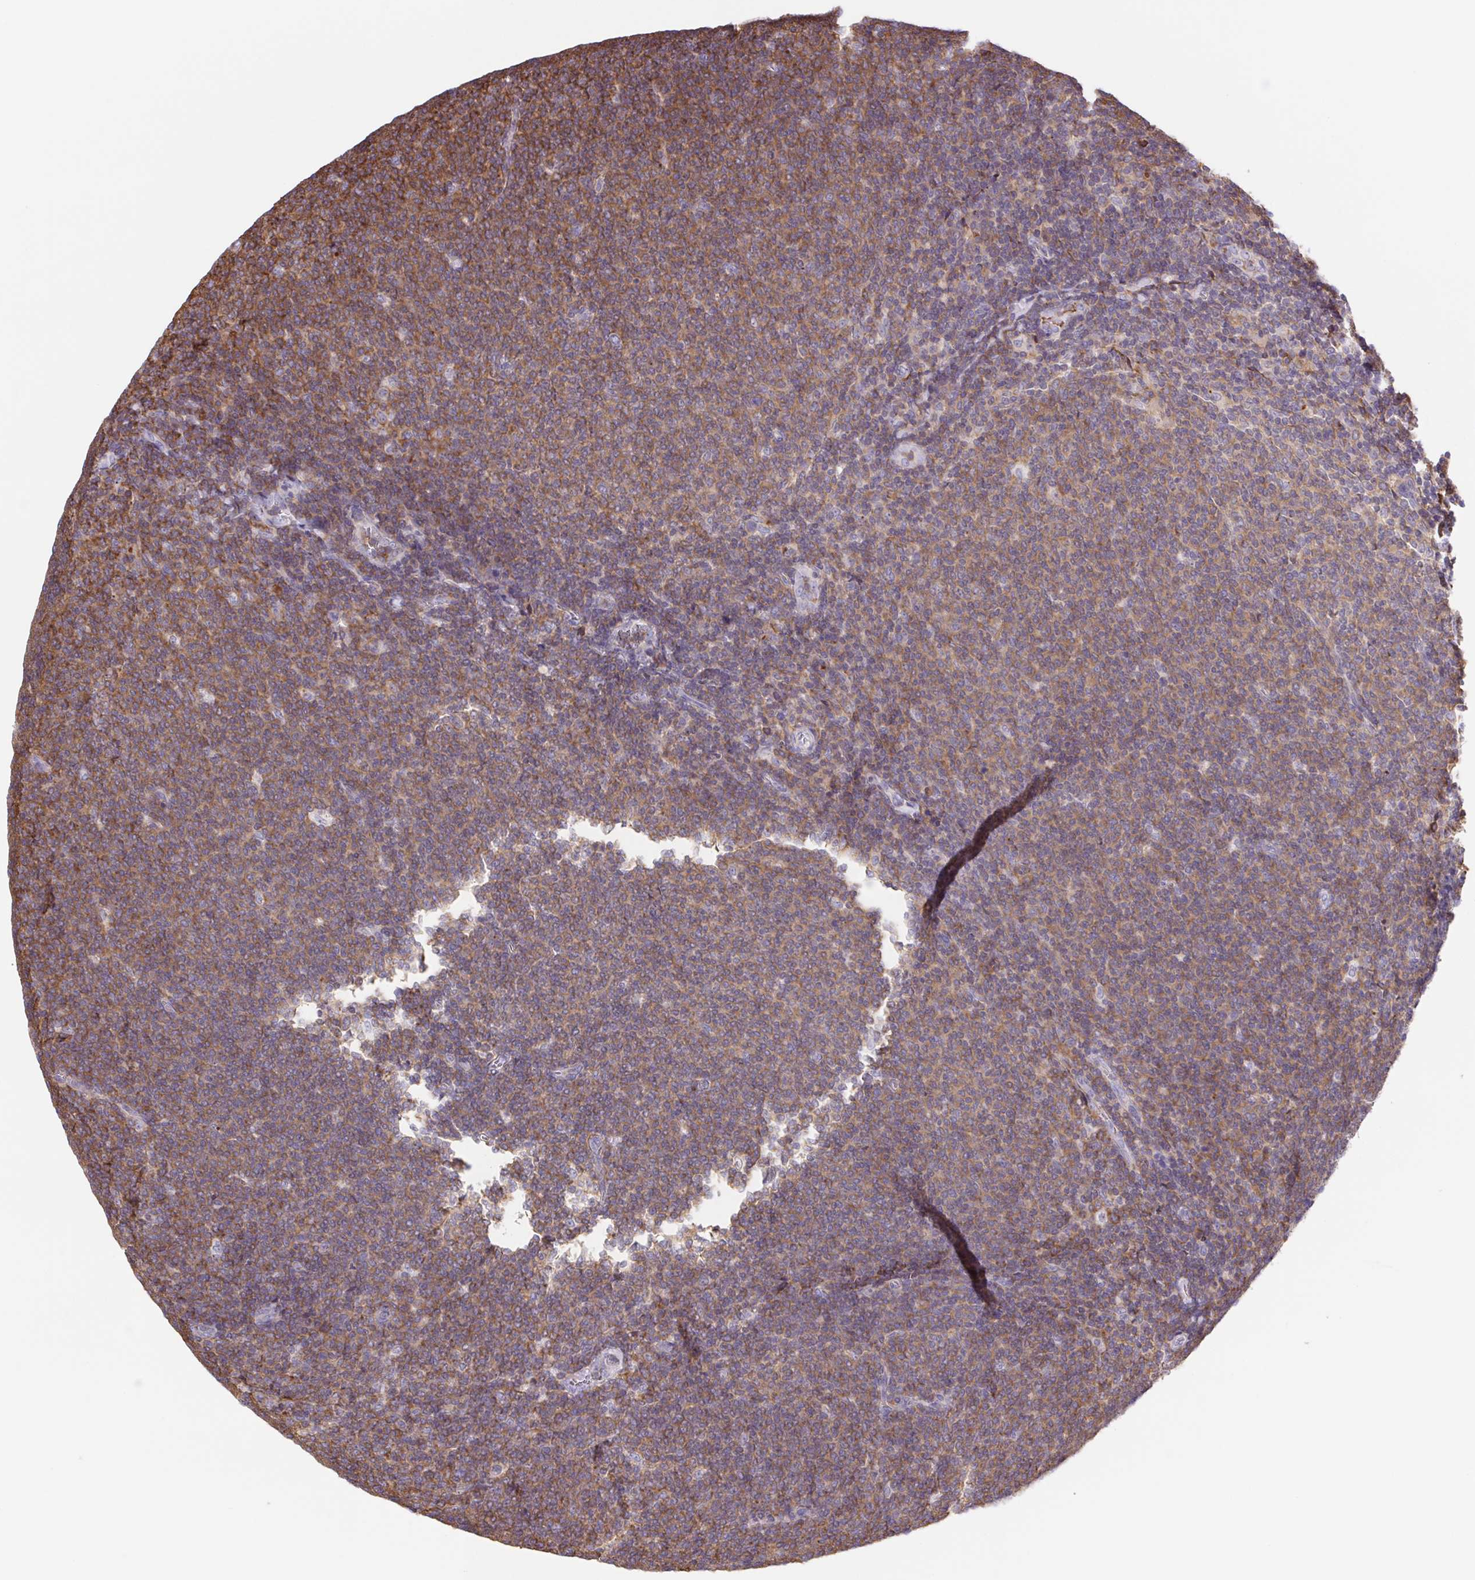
{"staining": {"intensity": "moderate", "quantity": ">75%", "location": "cytoplasmic/membranous"}, "tissue": "lymphoma", "cell_type": "Tumor cells", "image_type": "cancer", "snomed": [{"axis": "morphology", "description": "Malignant lymphoma, non-Hodgkin's type, Low grade"}, {"axis": "topography", "description": "Lymph node"}], "caption": "Immunohistochemical staining of human lymphoma displays moderate cytoplasmic/membranous protein positivity in approximately >75% of tumor cells. The staining was performed using DAB (3,3'-diaminobenzidine) to visualize the protein expression in brown, while the nuclei were stained in blue with hematoxylin (Magnification: 20x).", "gene": "TPRG1", "patient": {"sex": "male", "age": 52}}